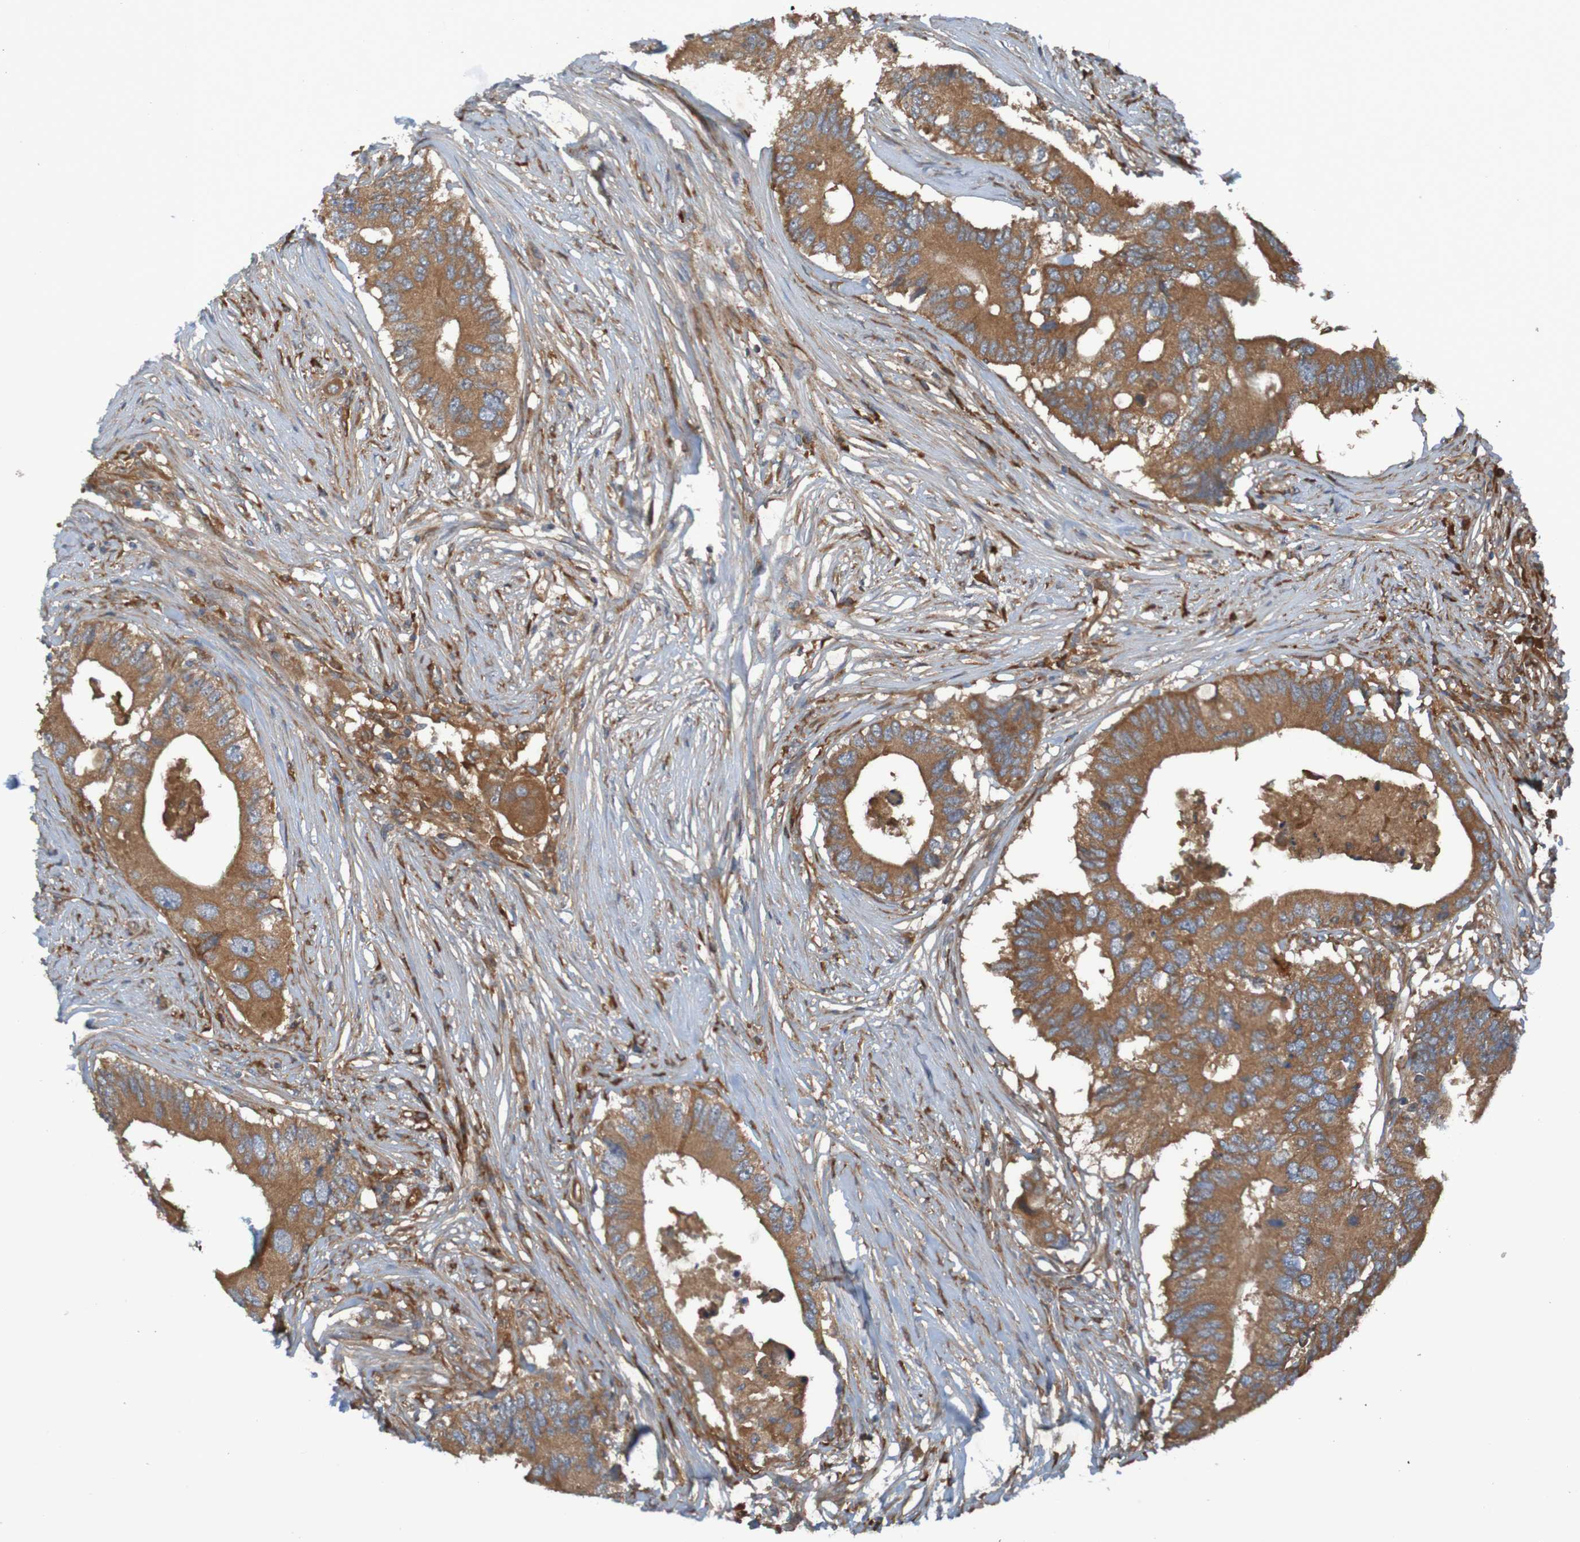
{"staining": {"intensity": "moderate", "quantity": ">75%", "location": "cytoplasmic/membranous"}, "tissue": "colorectal cancer", "cell_type": "Tumor cells", "image_type": "cancer", "snomed": [{"axis": "morphology", "description": "Adenocarcinoma, NOS"}, {"axis": "topography", "description": "Colon"}], "caption": "Immunohistochemistry (IHC) photomicrograph of human colorectal cancer (adenocarcinoma) stained for a protein (brown), which exhibits medium levels of moderate cytoplasmic/membranous staining in approximately >75% of tumor cells.", "gene": "DNAJC4", "patient": {"sex": "male", "age": 71}}